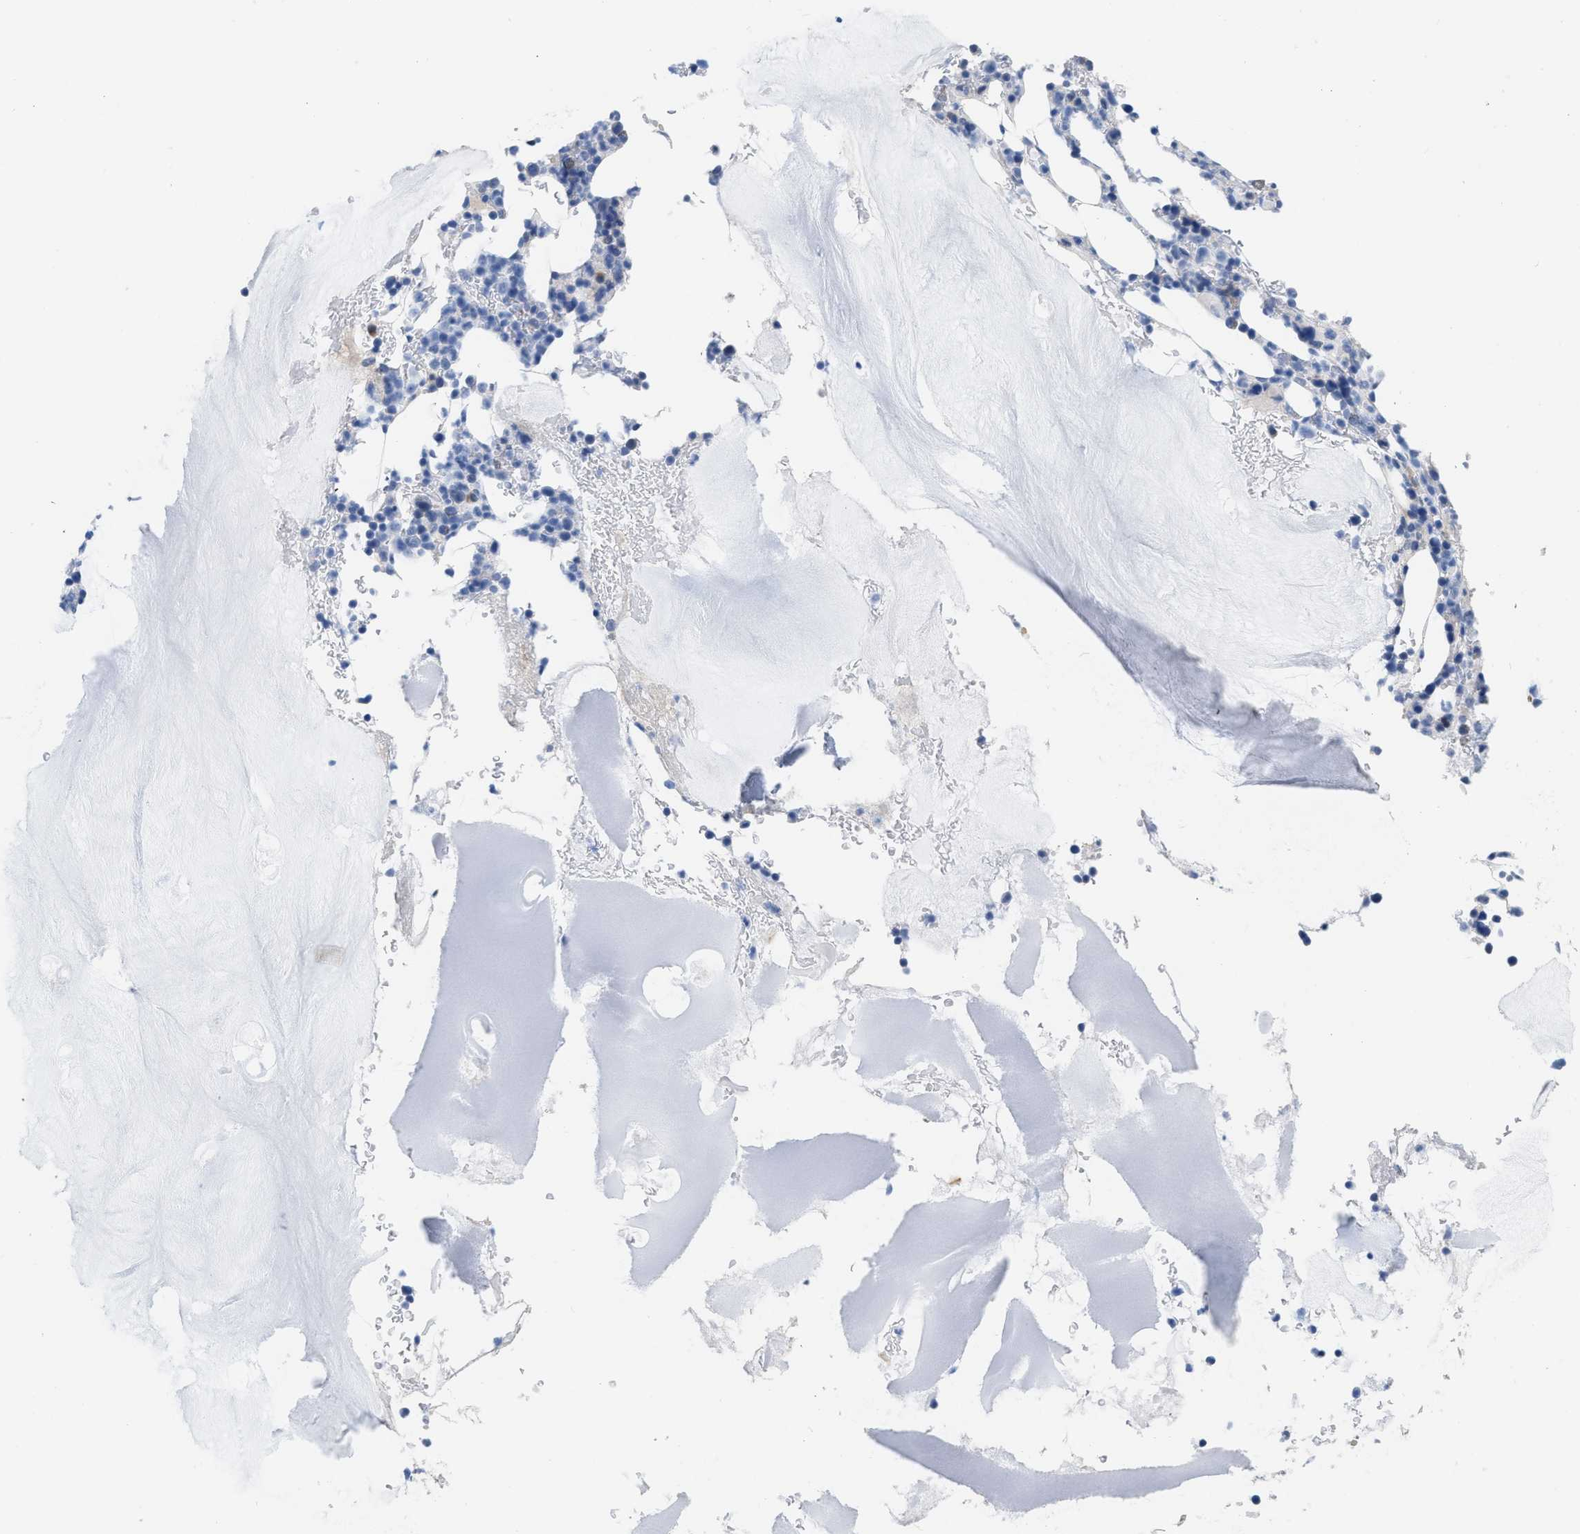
{"staining": {"intensity": "negative", "quantity": "none", "location": "none"}, "tissue": "bone marrow", "cell_type": "Hematopoietic cells", "image_type": "normal", "snomed": [{"axis": "morphology", "description": "Normal tissue, NOS"}, {"axis": "topography", "description": "Bone marrow"}], "caption": "Unremarkable bone marrow was stained to show a protein in brown. There is no significant positivity in hematopoietic cells.", "gene": "CRYM", "patient": {"sex": "female", "age": 81}}